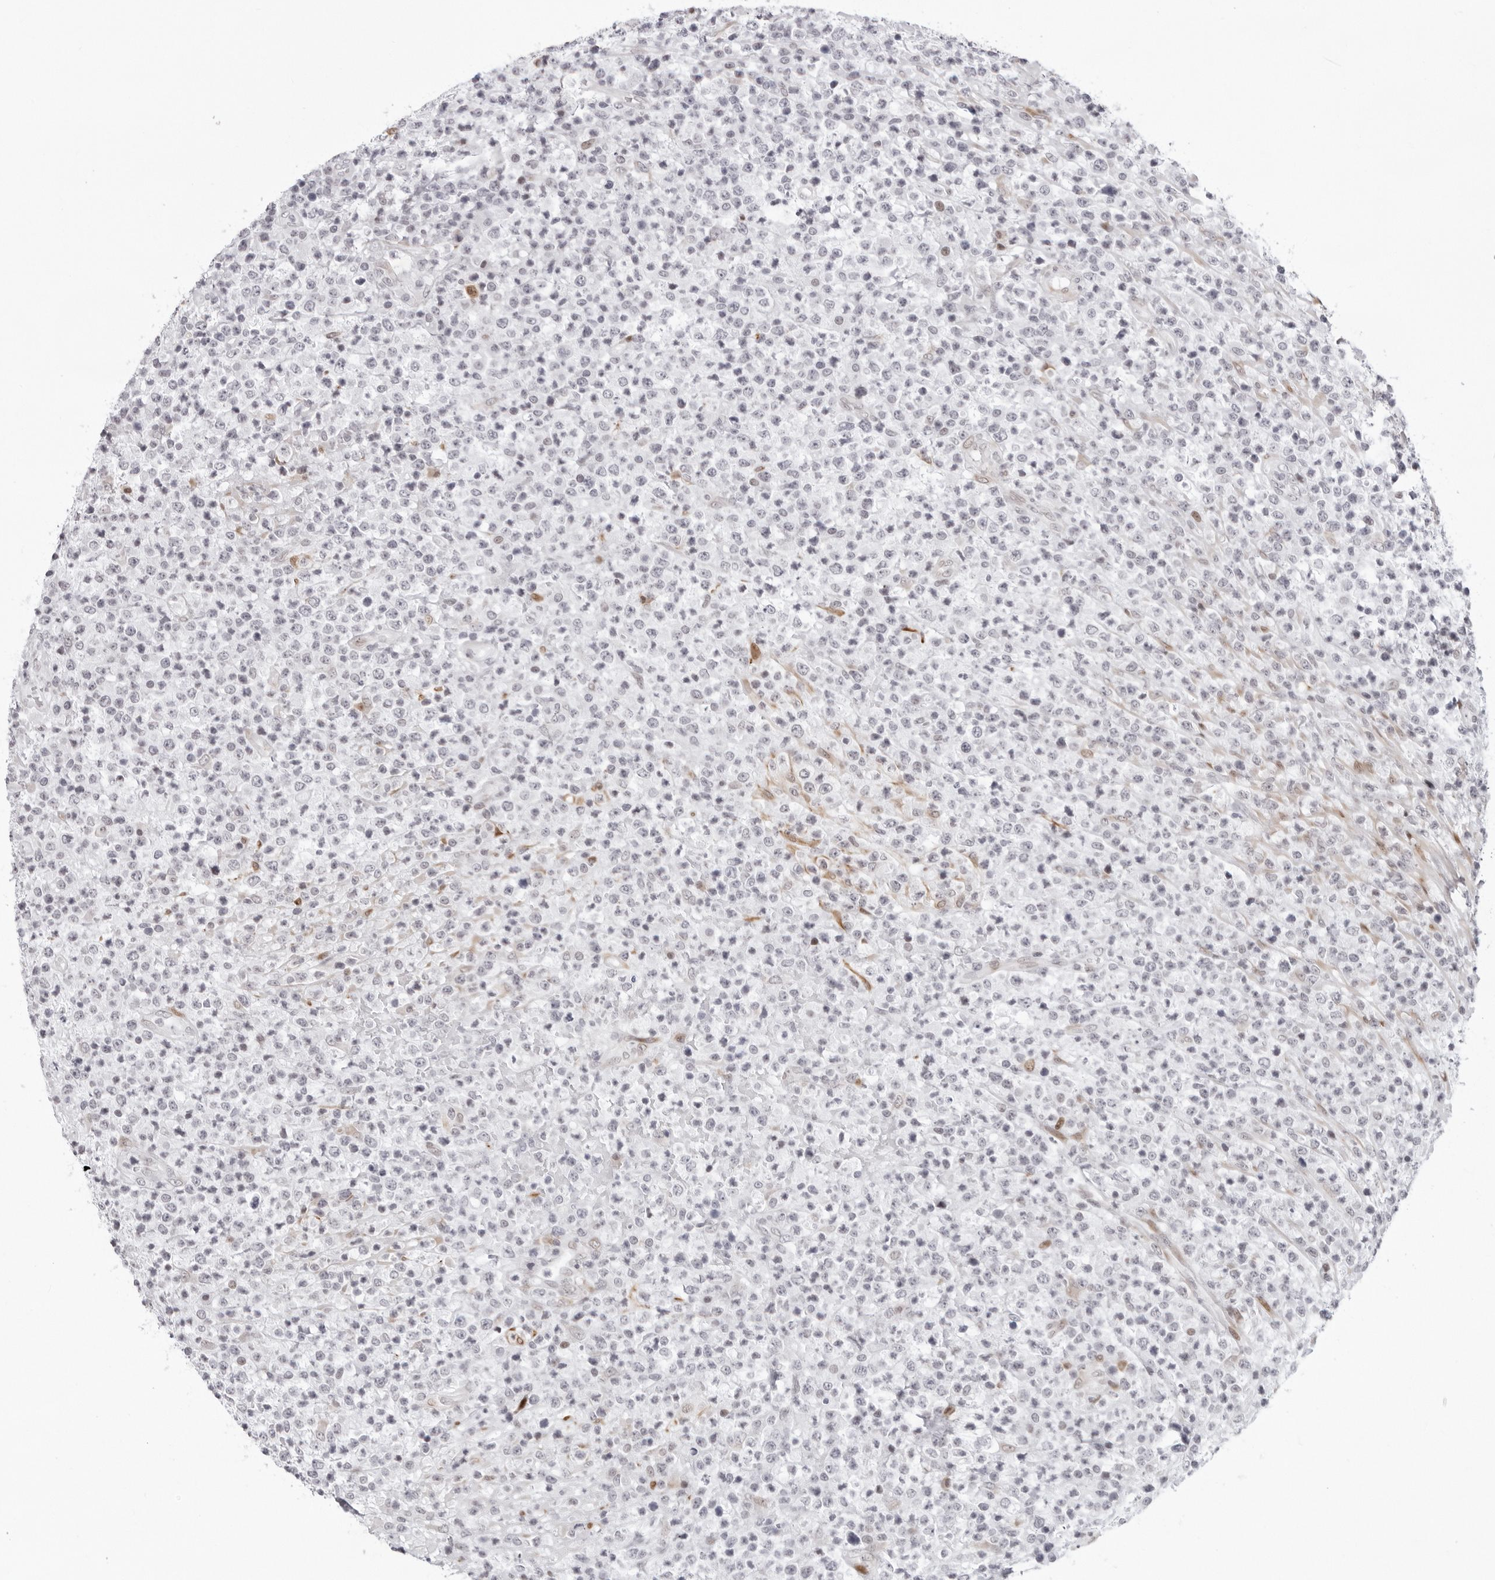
{"staining": {"intensity": "negative", "quantity": "none", "location": "none"}, "tissue": "lymphoma", "cell_type": "Tumor cells", "image_type": "cancer", "snomed": [{"axis": "morphology", "description": "Malignant lymphoma, non-Hodgkin's type, High grade"}, {"axis": "topography", "description": "Colon"}], "caption": "An image of lymphoma stained for a protein shows no brown staining in tumor cells.", "gene": "NTPCR", "patient": {"sex": "female", "age": 53}}